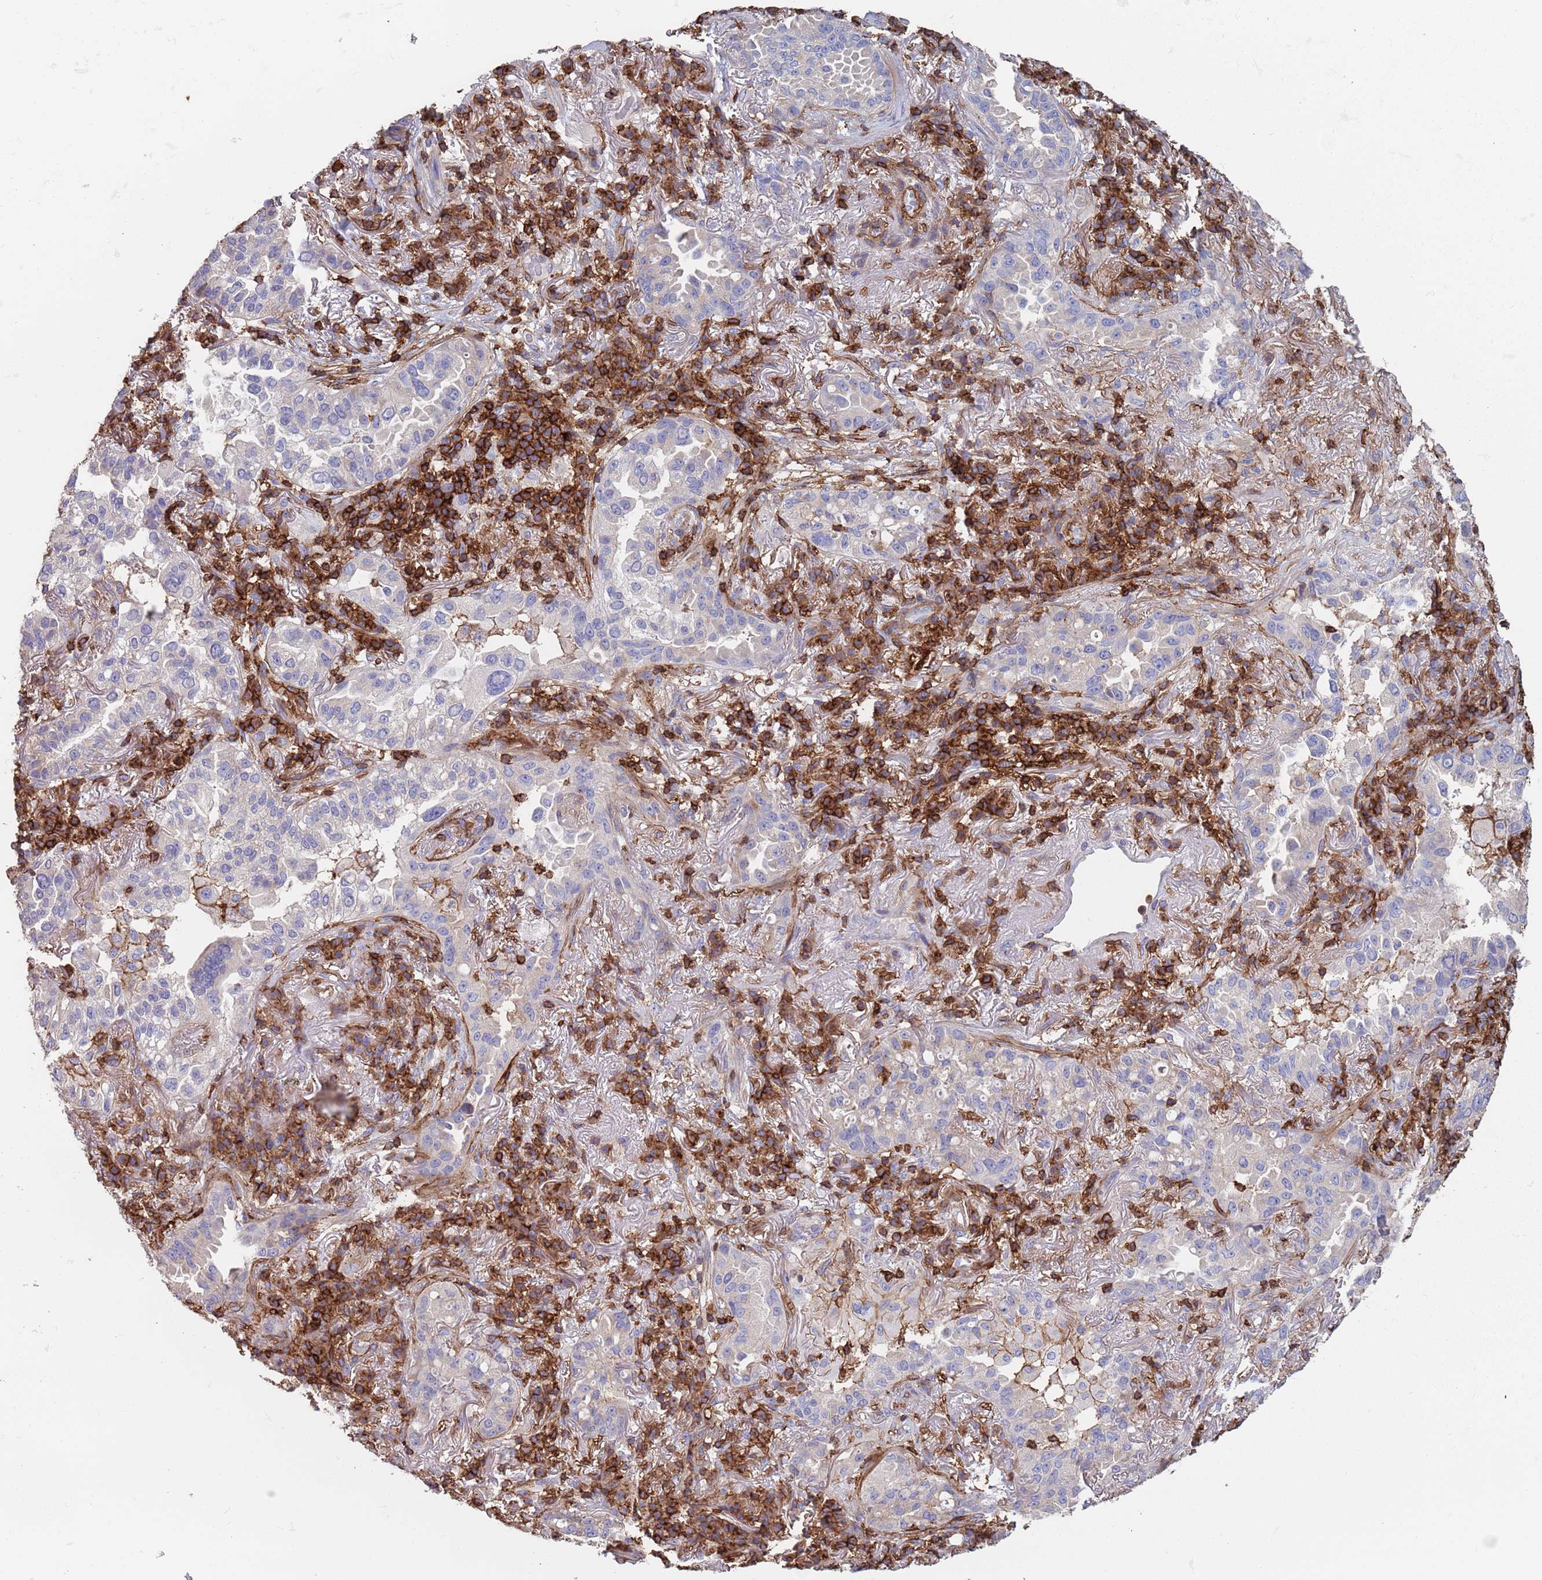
{"staining": {"intensity": "negative", "quantity": "none", "location": "none"}, "tissue": "lung cancer", "cell_type": "Tumor cells", "image_type": "cancer", "snomed": [{"axis": "morphology", "description": "Adenocarcinoma, NOS"}, {"axis": "topography", "description": "Lung"}], "caption": "DAB immunohistochemical staining of lung cancer demonstrates no significant positivity in tumor cells.", "gene": "RNF144A", "patient": {"sex": "female", "age": 69}}